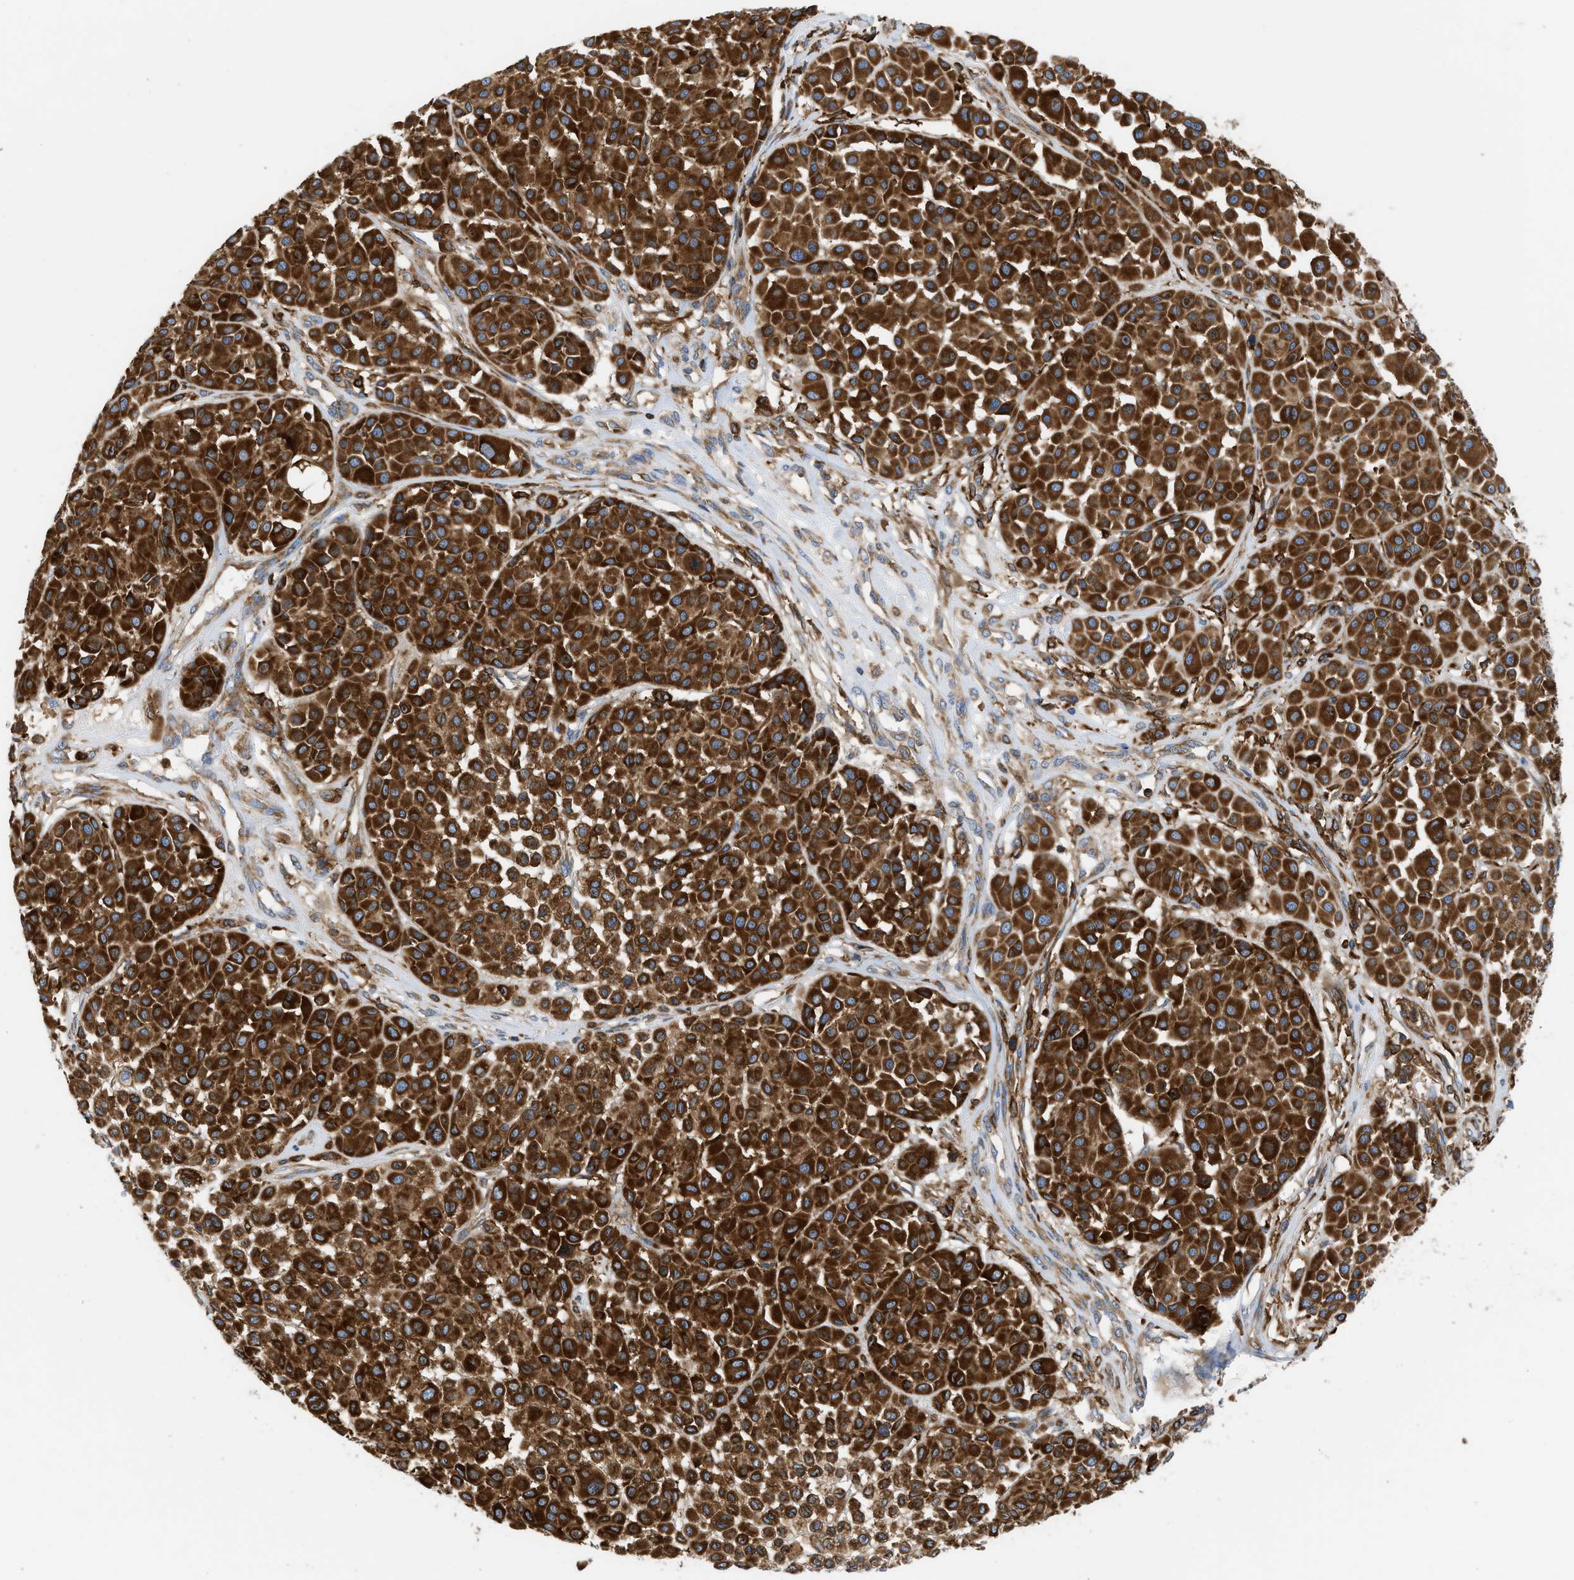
{"staining": {"intensity": "strong", "quantity": ">75%", "location": "cytoplasmic/membranous"}, "tissue": "melanoma", "cell_type": "Tumor cells", "image_type": "cancer", "snomed": [{"axis": "morphology", "description": "Malignant melanoma, Metastatic site"}, {"axis": "topography", "description": "Soft tissue"}], "caption": "Malignant melanoma (metastatic site) was stained to show a protein in brown. There is high levels of strong cytoplasmic/membranous positivity in approximately >75% of tumor cells.", "gene": "GPAT4", "patient": {"sex": "male", "age": 41}}